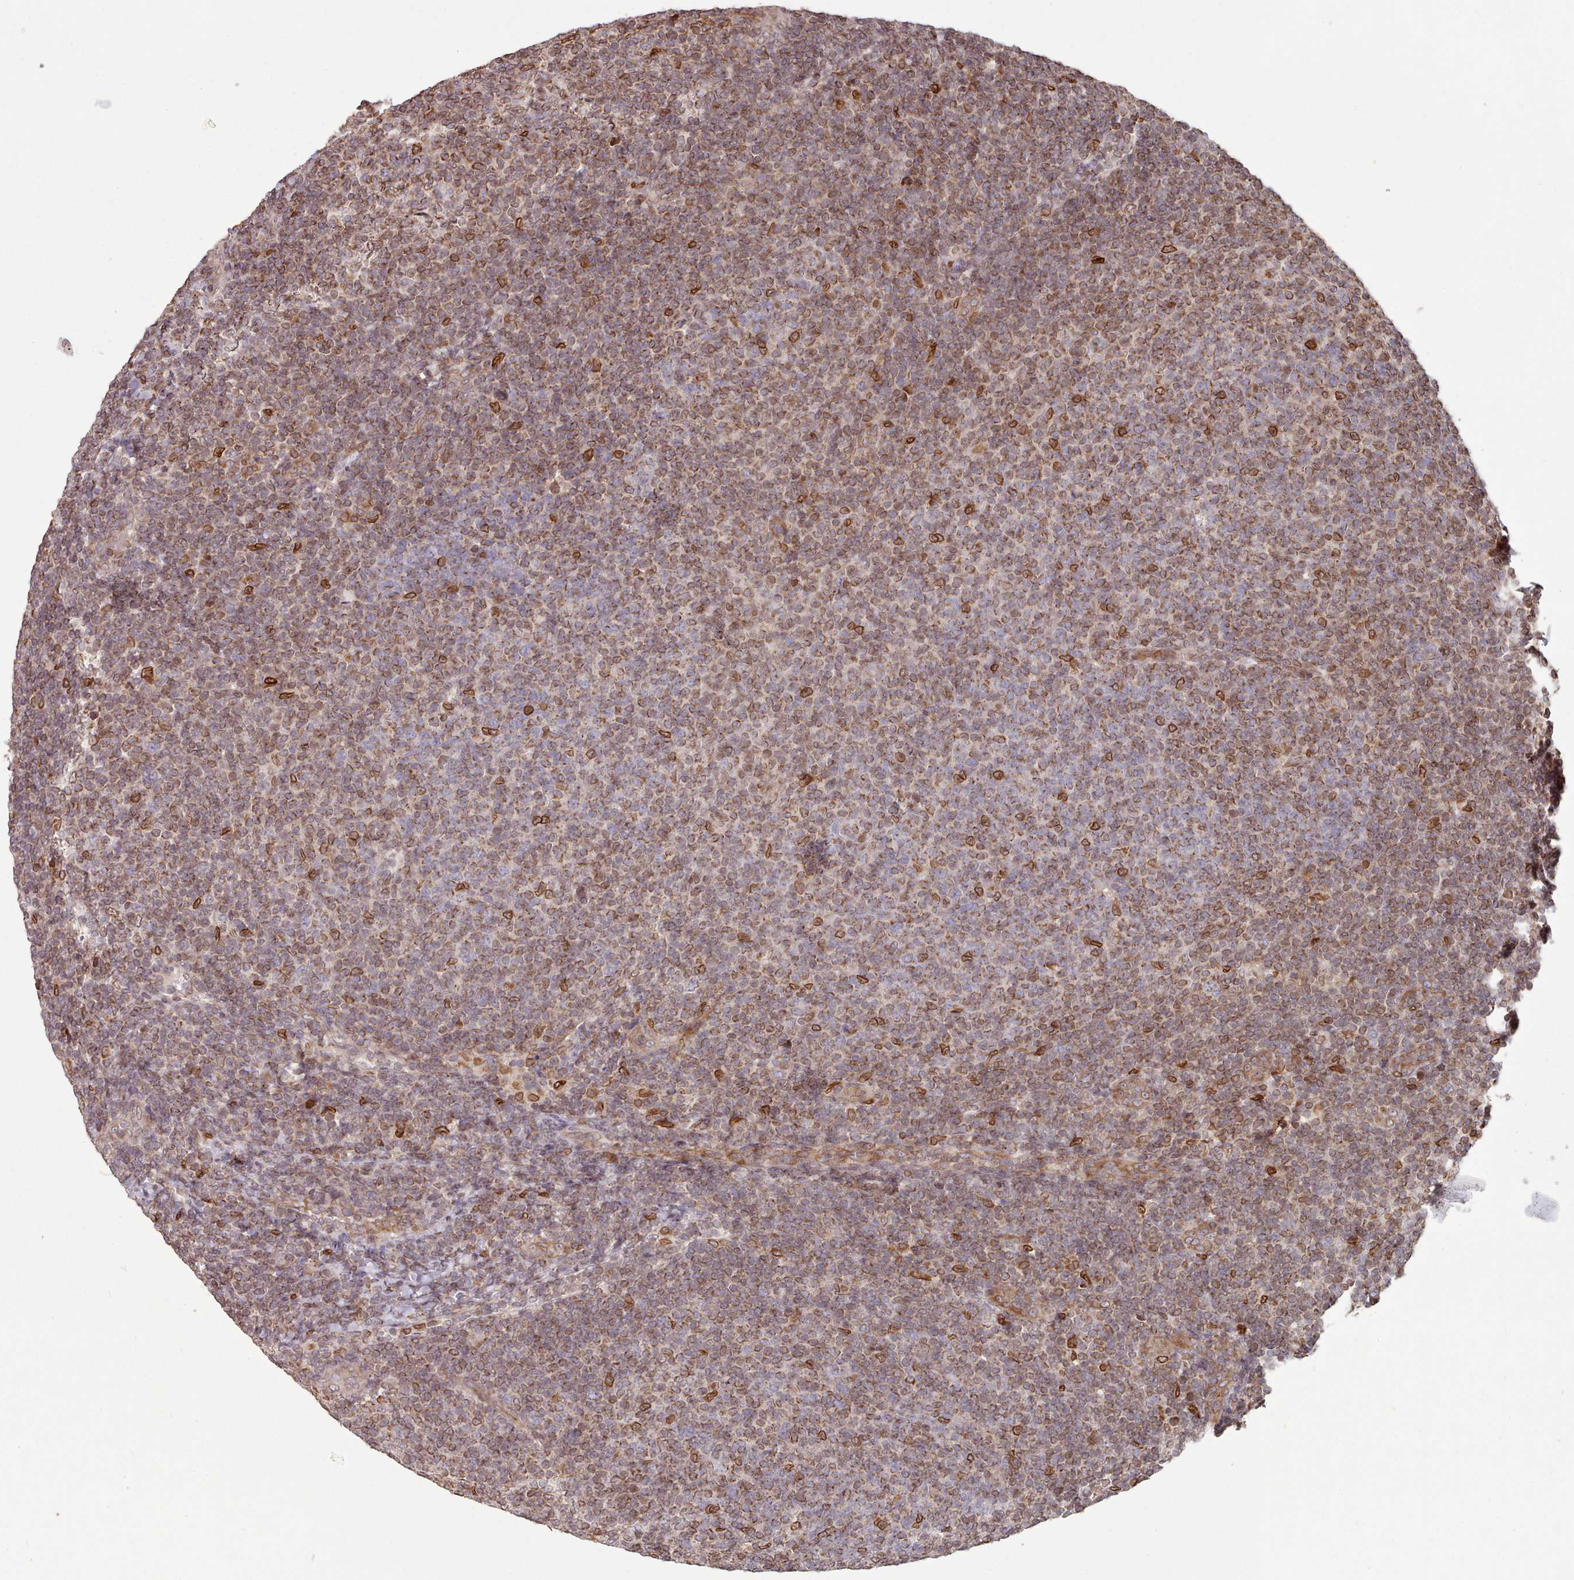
{"staining": {"intensity": "moderate", "quantity": ">75%", "location": "cytoplasmic/membranous,nuclear"}, "tissue": "lymphoma", "cell_type": "Tumor cells", "image_type": "cancer", "snomed": [{"axis": "morphology", "description": "Malignant lymphoma, non-Hodgkin's type, Low grade"}, {"axis": "topography", "description": "Lymph node"}], "caption": "Immunohistochemical staining of lymphoma displays medium levels of moderate cytoplasmic/membranous and nuclear positivity in approximately >75% of tumor cells.", "gene": "TOR1AIP1", "patient": {"sex": "male", "age": 66}}